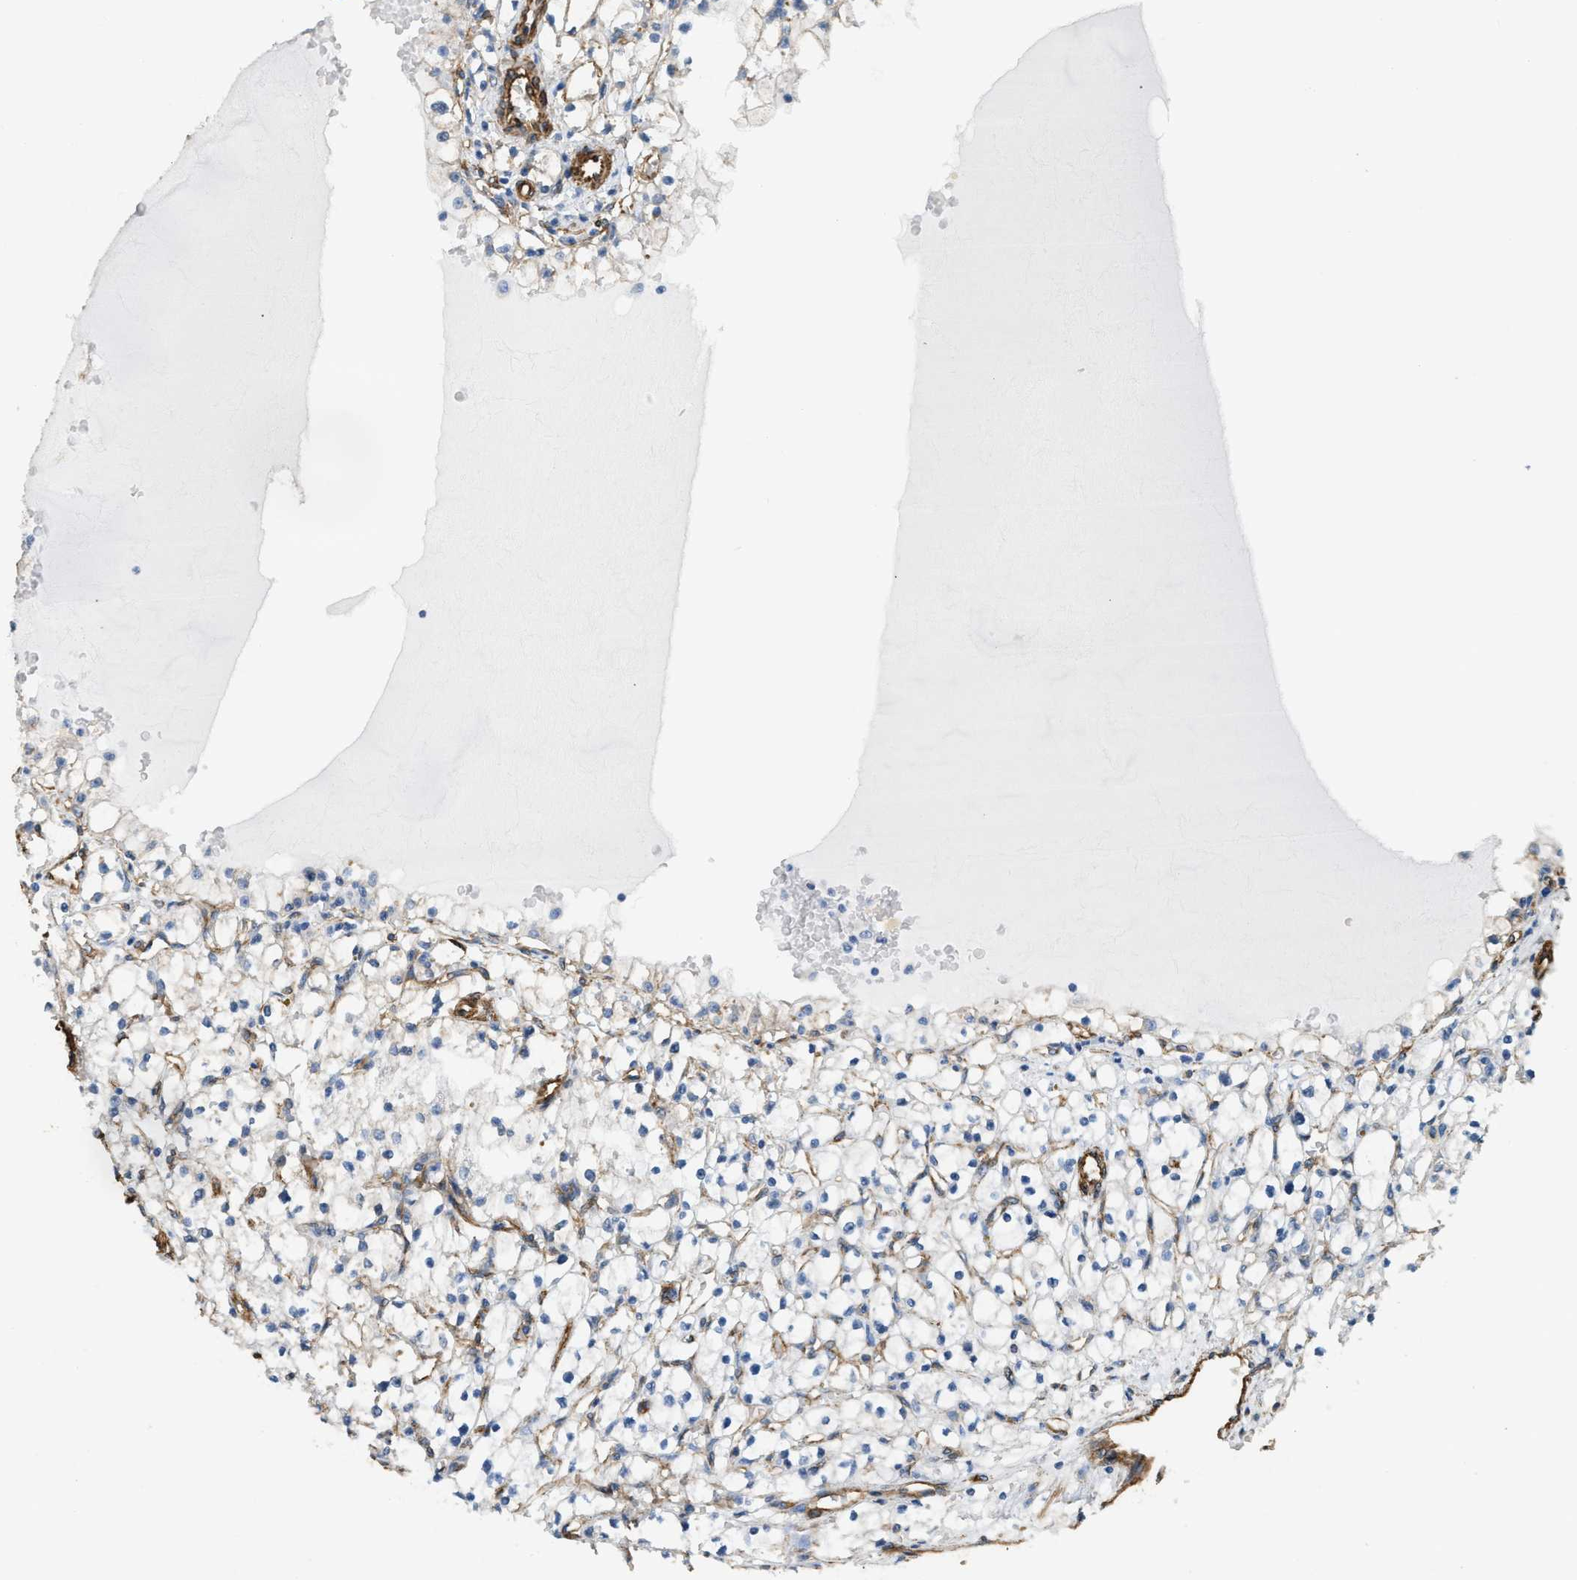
{"staining": {"intensity": "moderate", "quantity": "<25%", "location": "cytoplasmic/membranous"}, "tissue": "renal cancer", "cell_type": "Tumor cells", "image_type": "cancer", "snomed": [{"axis": "morphology", "description": "Adenocarcinoma, NOS"}, {"axis": "topography", "description": "Kidney"}], "caption": "Renal cancer stained with immunohistochemistry (IHC) shows moderate cytoplasmic/membranous expression in about <25% of tumor cells. (DAB (3,3'-diaminobenzidine) IHC with brightfield microscopy, high magnification).", "gene": "TMEM43", "patient": {"sex": "male", "age": 56}}